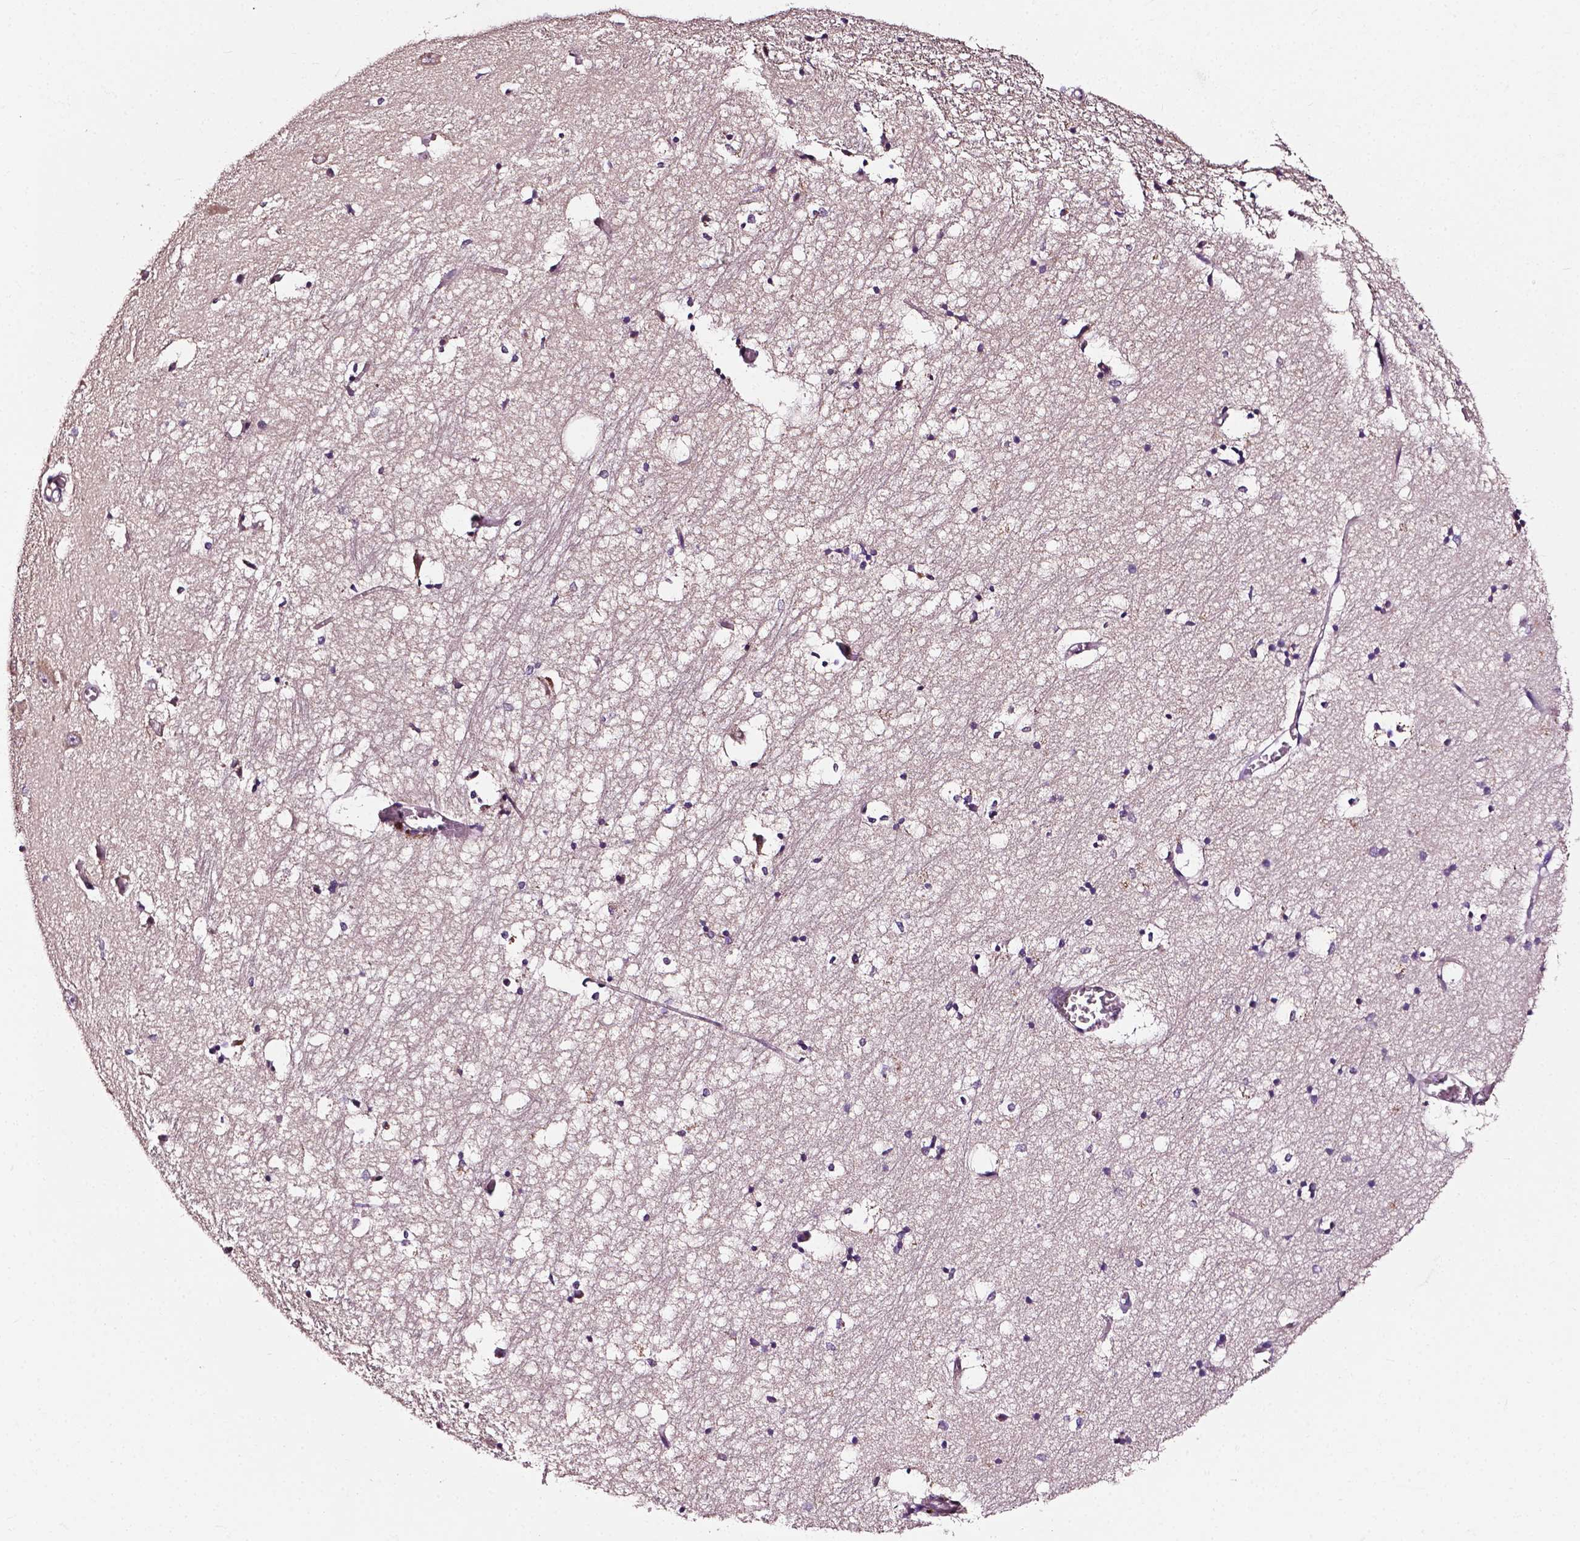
{"staining": {"intensity": "negative", "quantity": "none", "location": "none"}, "tissue": "hippocampus", "cell_type": "Glial cells", "image_type": "normal", "snomed": [{"axis": "morphology", "description": "Normal tissue, NOS"}, {"axis": "topography", "description": "Lateral ventricle wall"}, {"axis": "topography", "description": "Hippocampus"}], "caption": "An image of human hippocampus is negative for staining in glial cells.", "gene": "ATG16L1", "patient": {"sex": "female", "age": 63}}